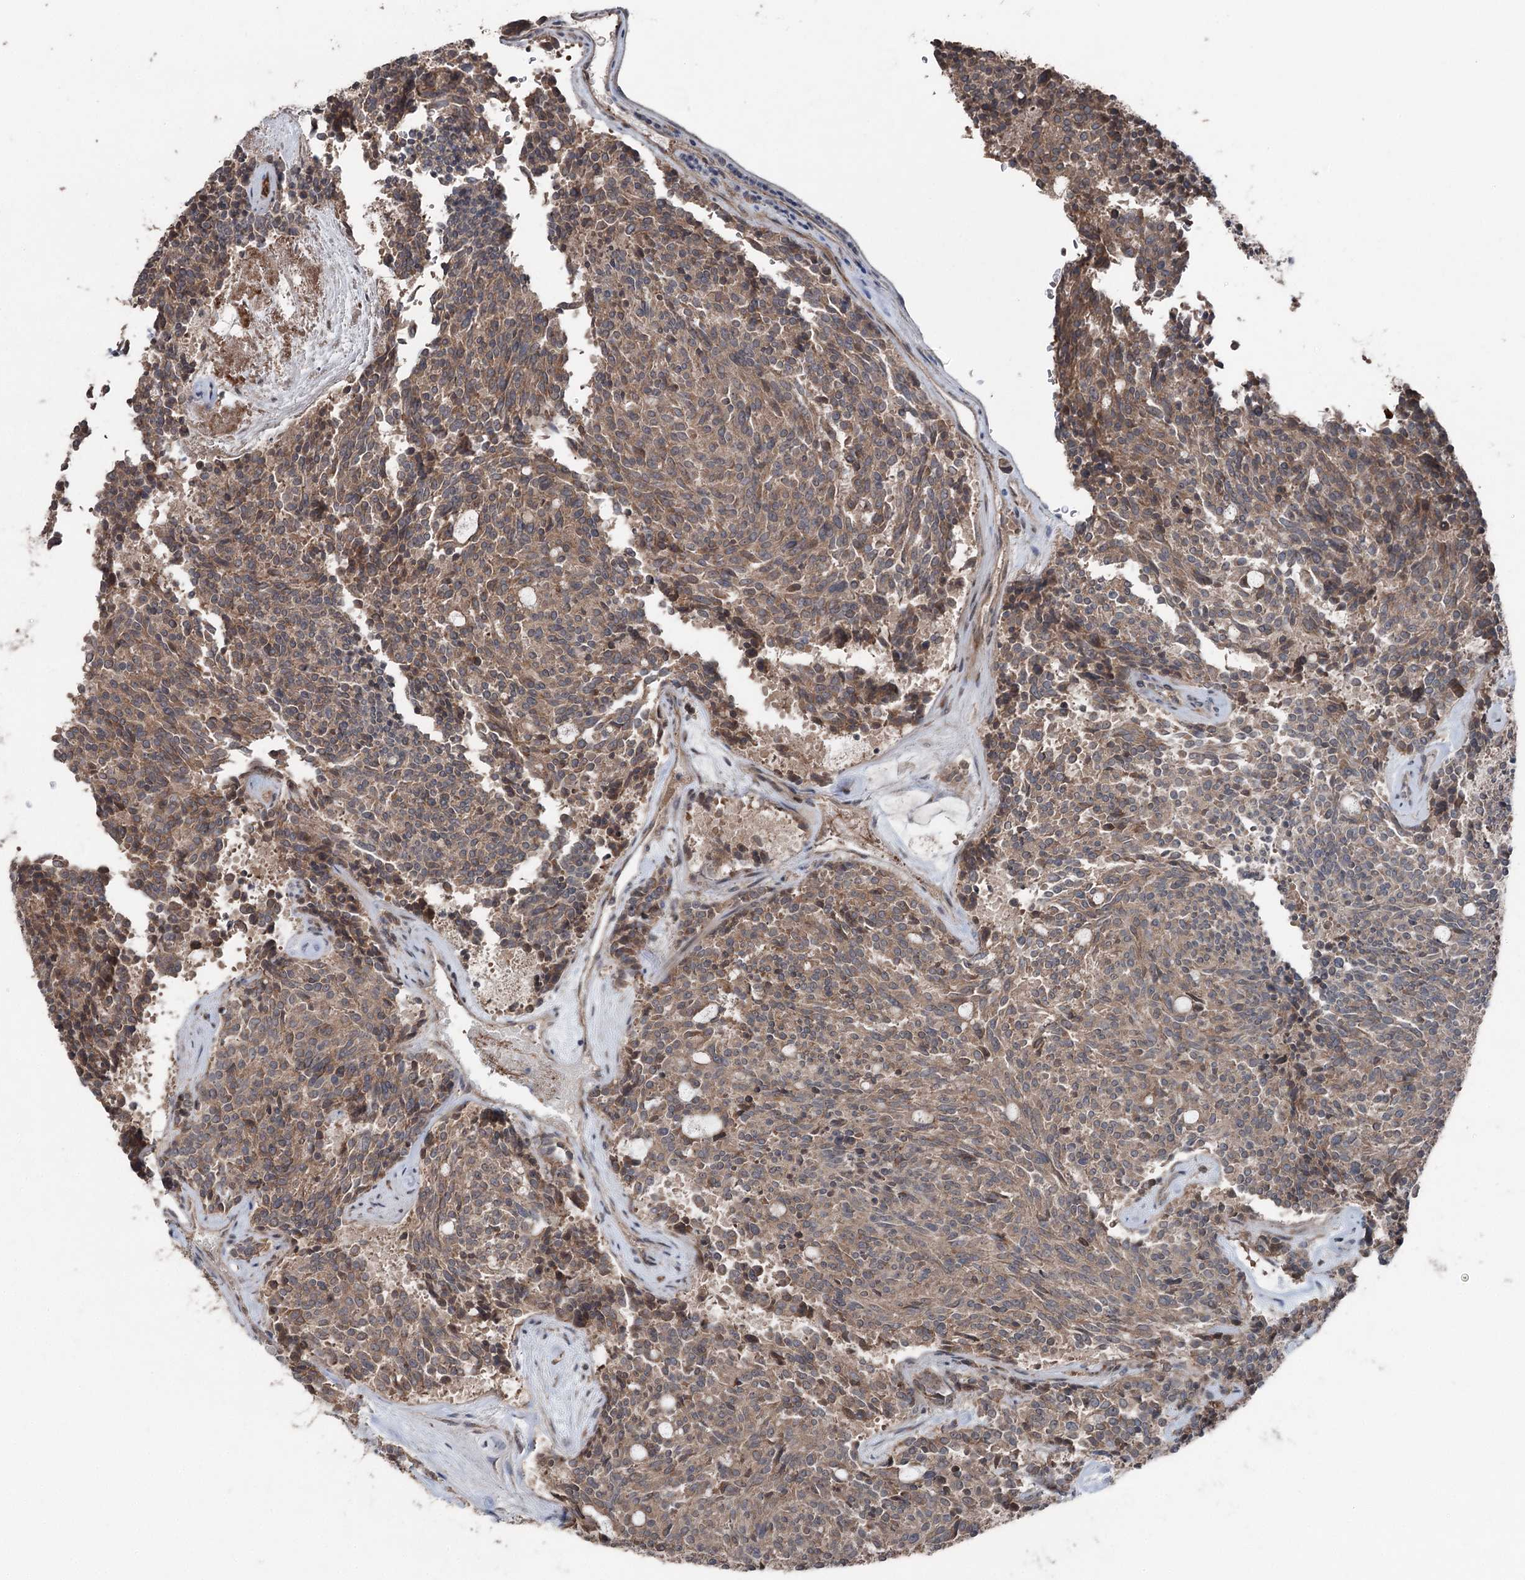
{"staining": {"intensity": "moderate", "quantity": ">75%", "location": "cytoplasmic/membranous"}, "tissue": "carcinoid", "cell_type": "Tumor cells", "image_type": "cancer", "snomed": [{"axis": "morphology", "description": "Carcinoid, malignant, NOS"}, {"axis": "topography", "description": "Pancreas"}], "caption": "Tumor cells demonstrate medium levels of moderate cytoplasmic/membranous expression in about >75% of cells in carcinoid (malignant).", "gene": "MAPK8IP2", "patient": {"sex": "female", "age": 54}}